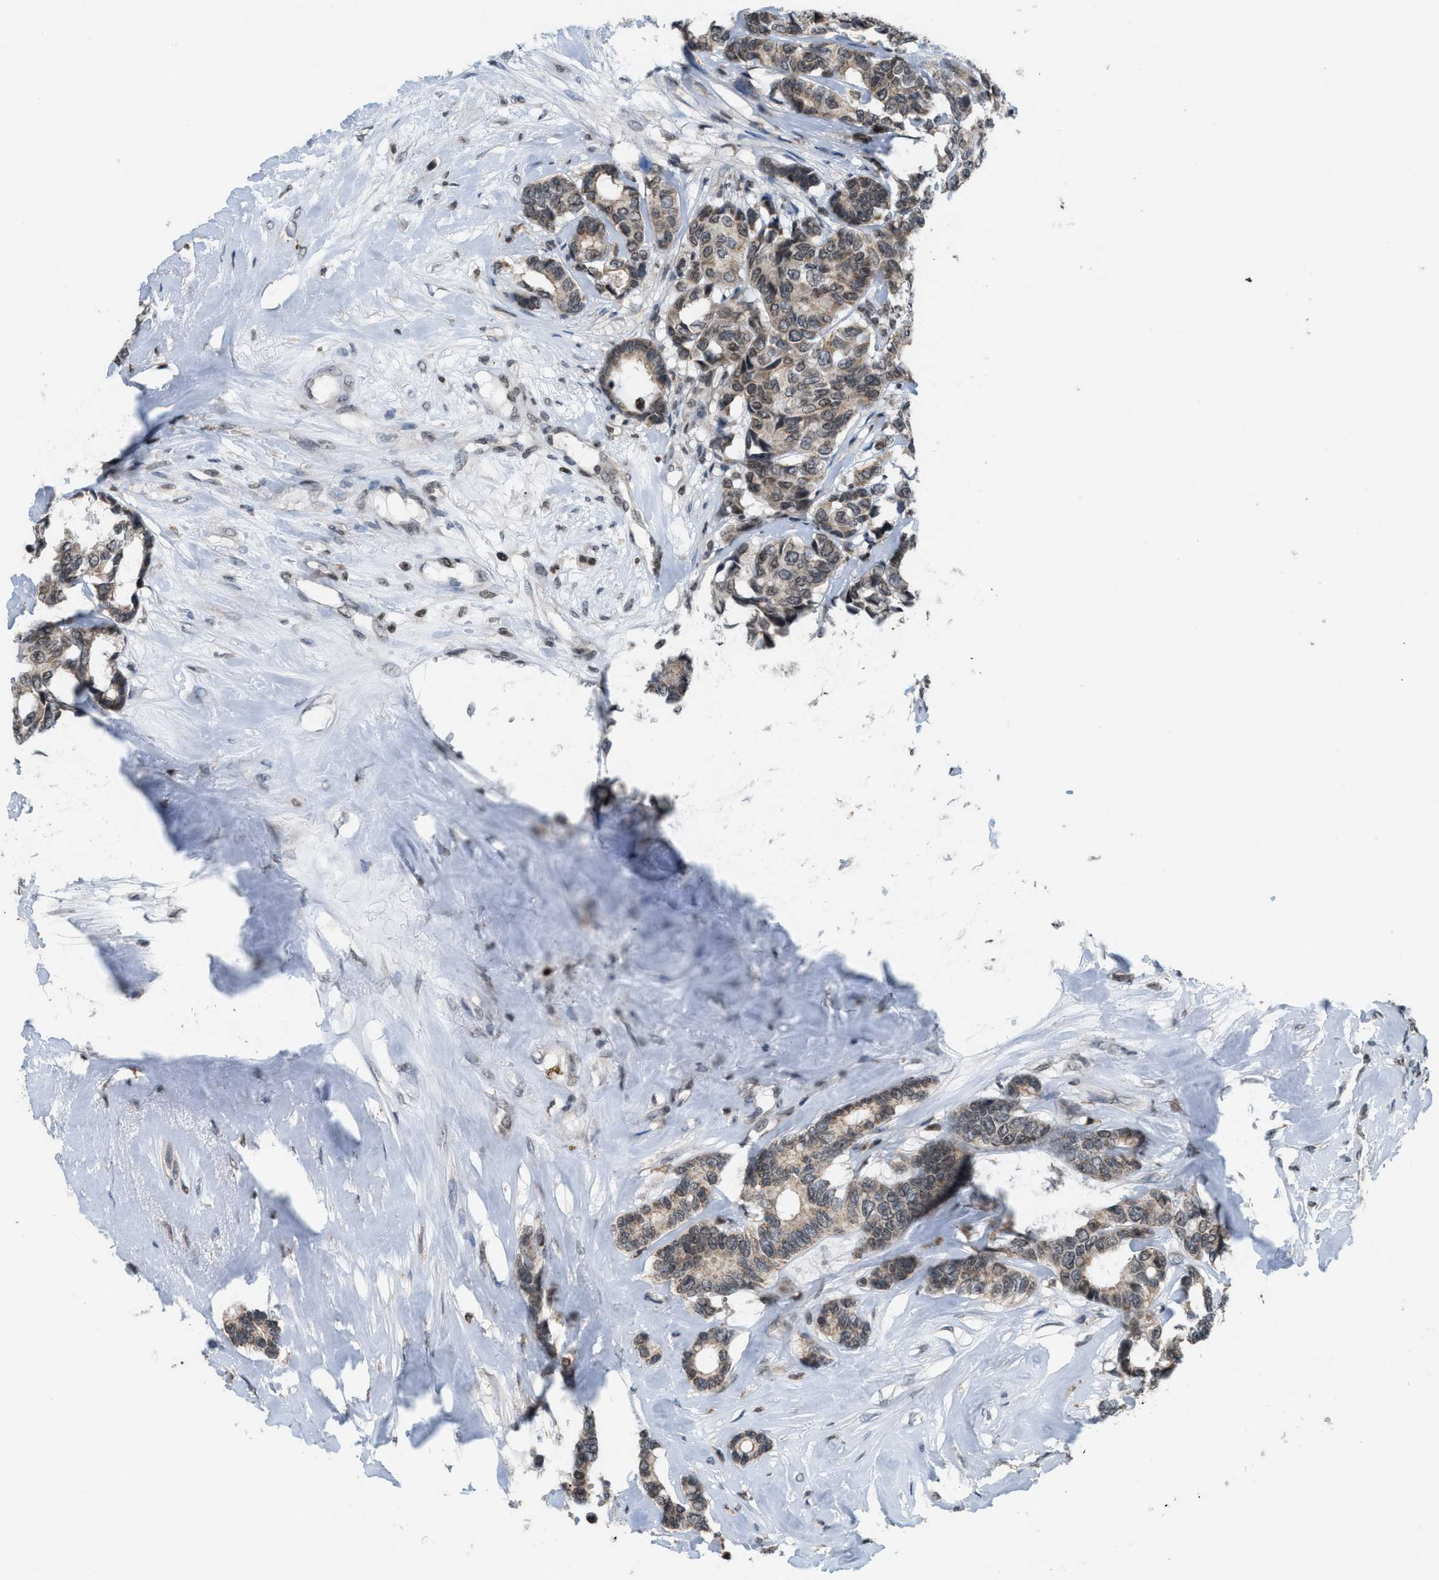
{"staining": {"intensity": "weak", "quantity": ">75%", "location": "cytoplasmic/membranous"}, "tissue": "breast cancer", "cell_type": "Tumor cells", "image_type": "cancer", "snomed": [{"axis": "morphology", "description": "Duct carcinoma"}, {"axis": "topography", "description": "Breast"}], "caption": "Immunohistochemistry (IHC) histopathology image of human breast infiltrating ductal carcinoma stained for a protein (brown), which demonstrates low levels of weak cytoplasmic/membranous positivity in about >75% of tumor cells.", "gene": "PRUNE2", "patient": {"sex": "female", "age": 87}}